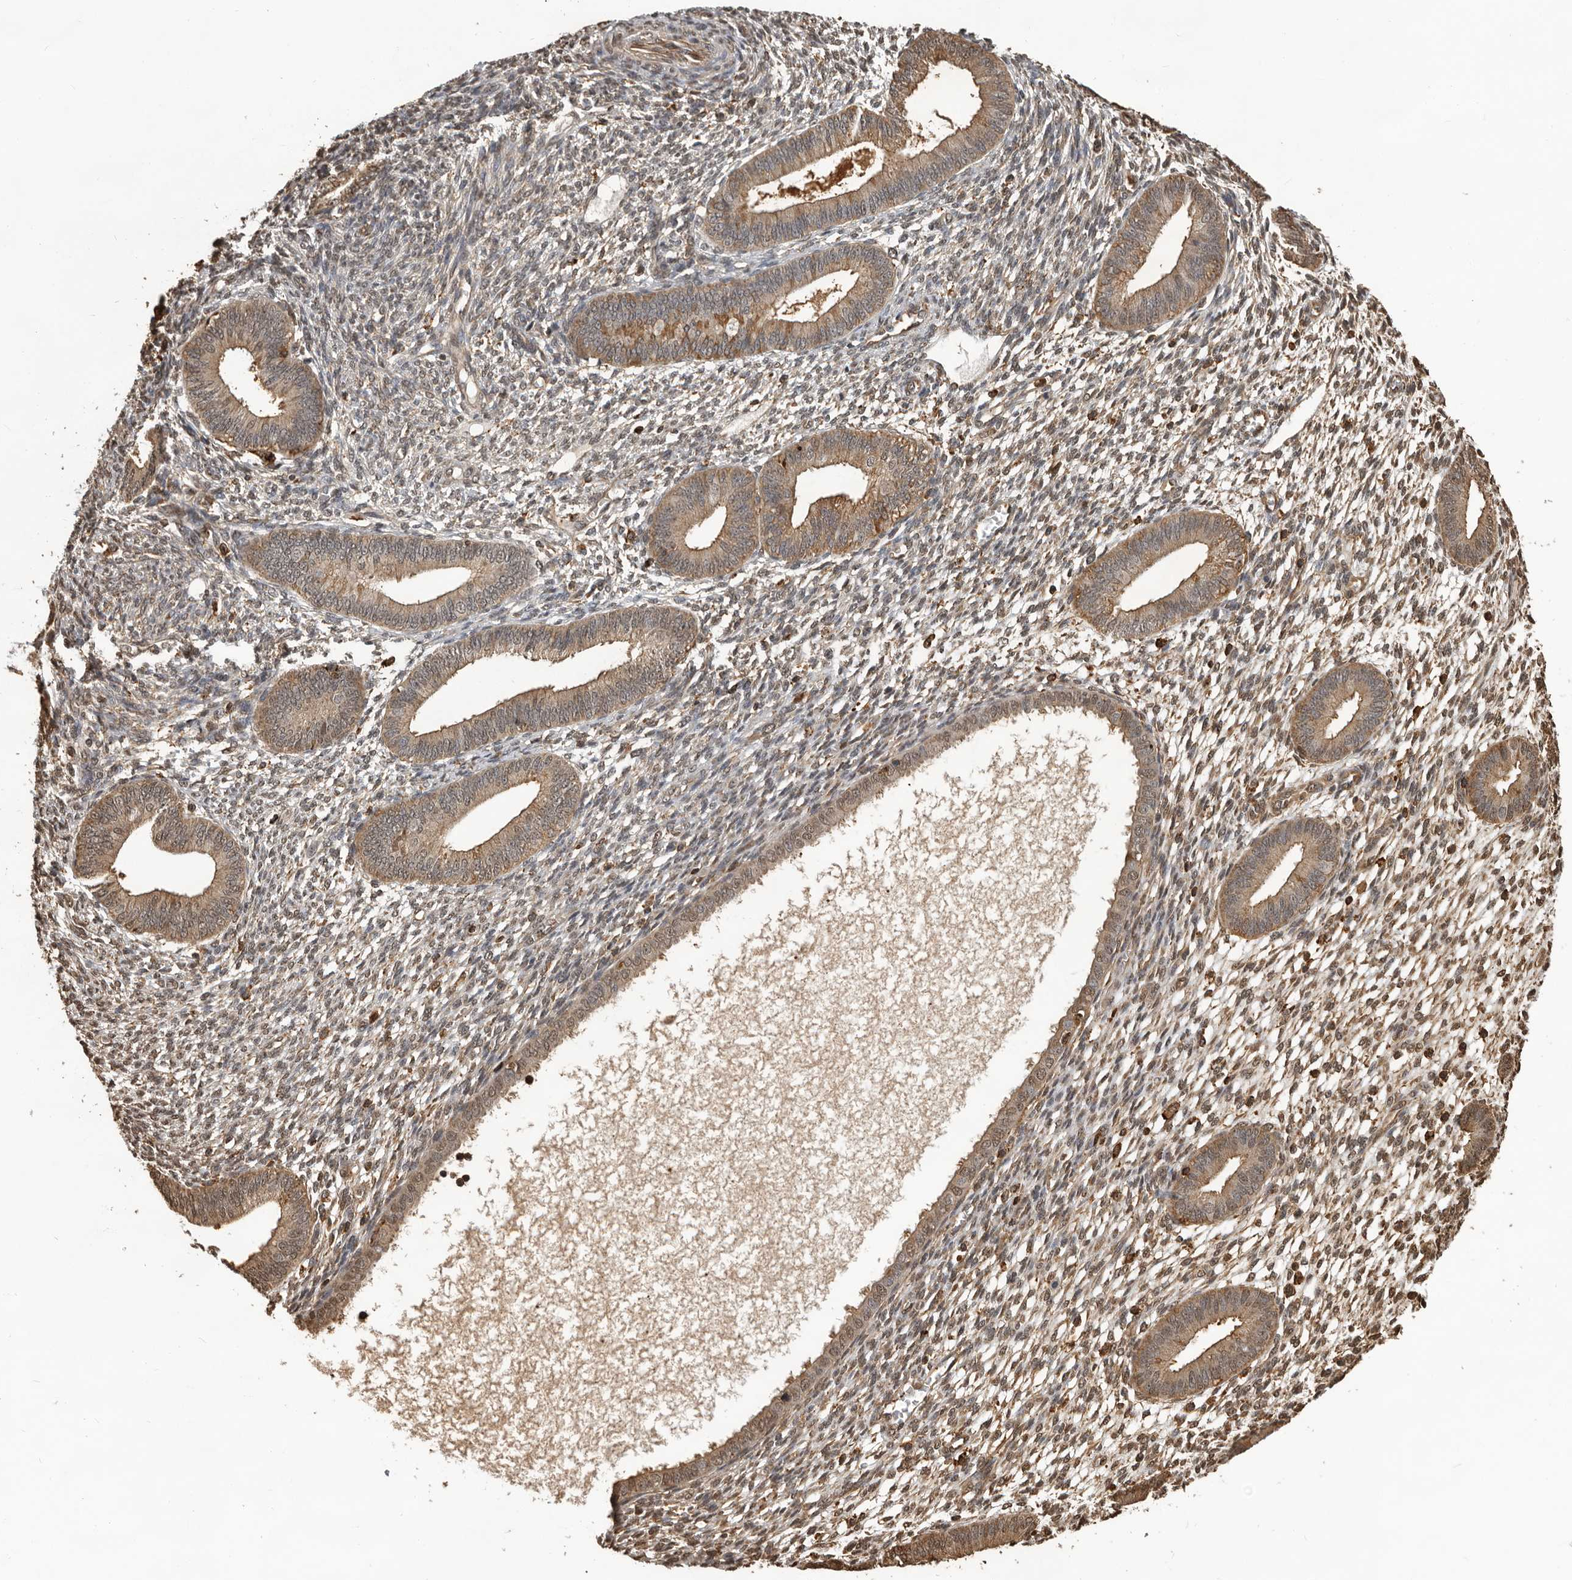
{"staining": {"intensity": "moderate", "quantity": "25%-75%", "location": "cytoplasmic/membranous"}, "tissue": "endometrium", "cell_type": "Cells in endometrial stroma", "image_type": "normal", "snomed": [{"axis": "morphology", "description": "Normal tissue, NOS"}, {"axis": "topography", "description": "Endometrium"}], "caption": "Immunohistochemical staining of unremarkable endometrium shows 25%-75% levels of moderate cytoplasmic/membranous protein staining in about 25%-75% of cells in endometrial stroma.", "gene": "RNF157", "patient": {"sex": "female", "age": 46}}